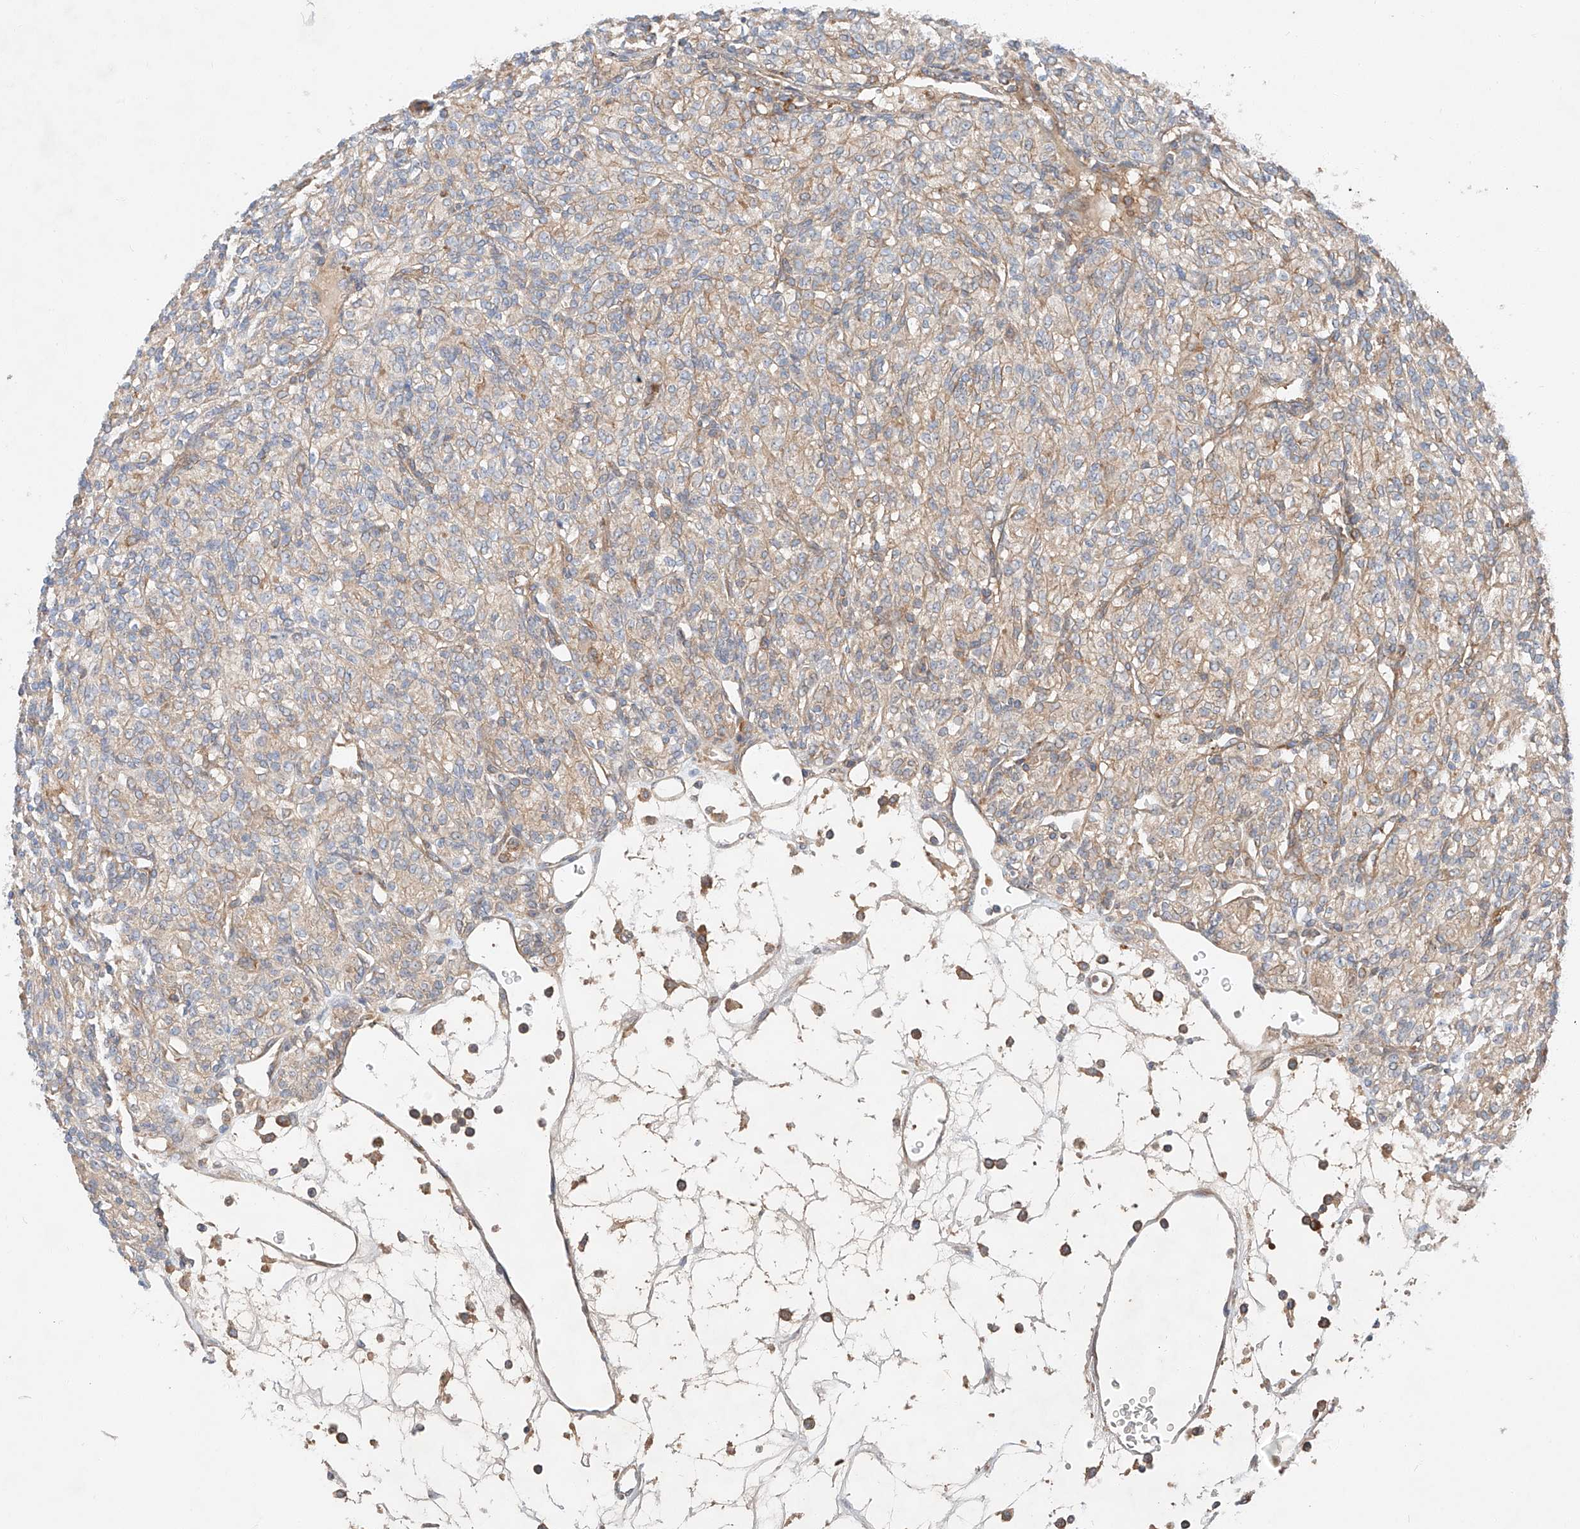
{"staining": {"intensity": "weak", "quantity": ">75%", "location": "cytoplasmic/membranous"}, "tissue": "renal cancer", "cell_type": "Tumor cells", "image_type": "cancer", "snomed": [{"axis": "morphology", "description": "Adenocarcinoma, NOS"}, {"axis": "topography", "description": "Kidney"}], "caption": "Renal cancer (adenocarcinoma) stained with DAB (3,3'-diaminobenzidine) immunohistochemistry reveals low levels of weak cytoplasmic/membranous staining in approximately >75% of tumor cells.", "gene": "RUSC1", "patient": {"sex": "male", "age": 77}}